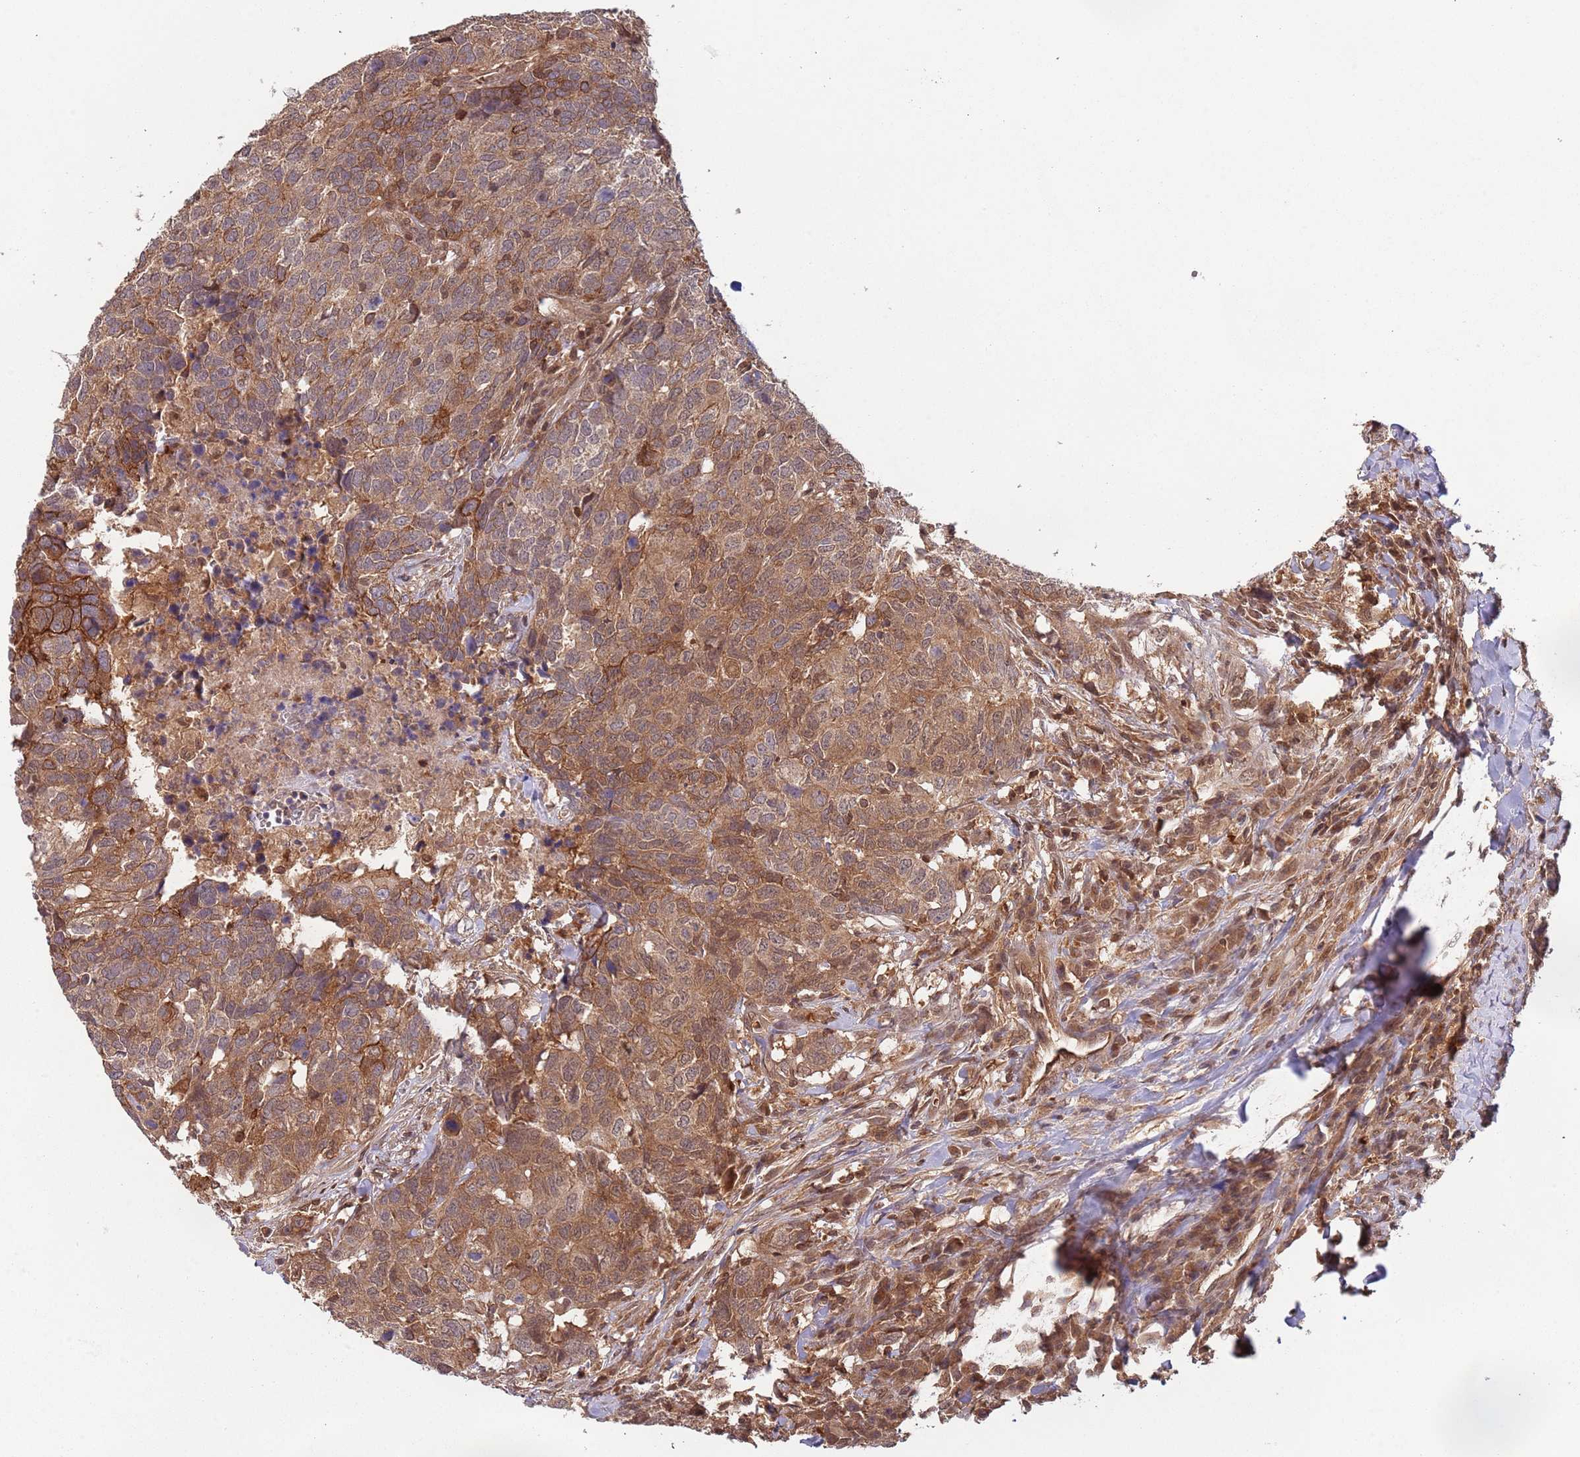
{"staining": {"intensity": "moderate", "quantity": ">75%", "location": "cytoplasmic/membranous"}, "tissue": "head and neck cancer", "cell_type": "Tumor cells", "image_type": "cancer", "snomed": [{"axis": "morphology", "description": "Normal tissue, NOS"}, {"axis": "morphology", "description": "Squamous cell carcinoma, NOS"}, {"axis": "topography", "description": "Skeletal muscle"}, {"axis": "topography", "description": "Vascular tissue"}, {"axis": "topography", "description": "Peripheral nerve tissue"}, {"axis": "topography", "description": "Head-Neck"}], "caption": "Protein staining of squamous cell carcinoma (head and neck) tissue shows moderate cytoplasmic/membranous positivity in about >75% of tumor cells.", "gene": "GSDMD", "patient": {"sex": "male", "age": 66}}